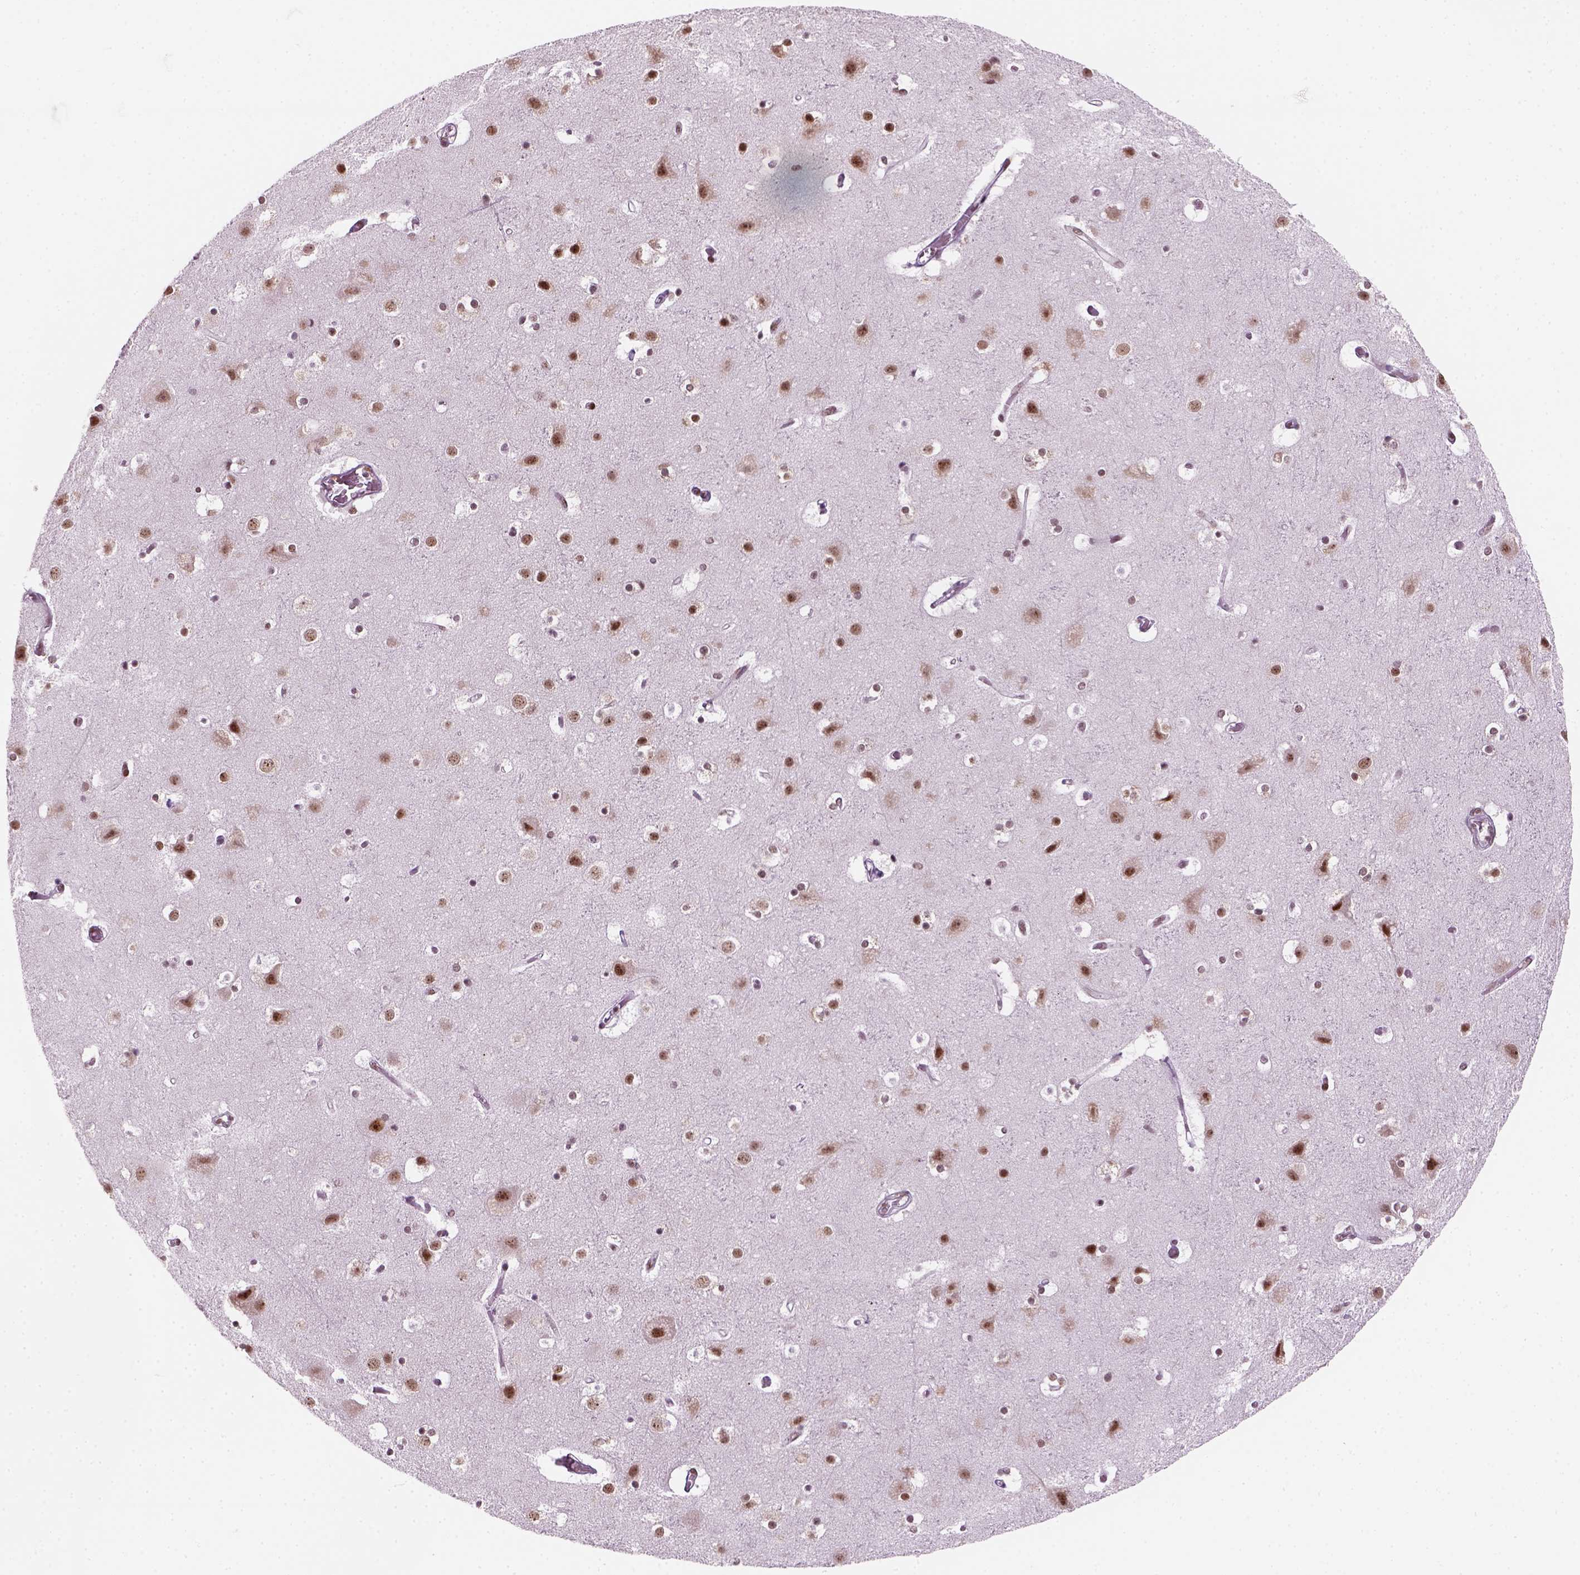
{"staining": {"intensity": "negative", "quantity": "none", "location": "none"}, "tissue": "cerebral cortex", "cell_type": "Endothelial cells", "image_type": "normal", "snomed": [{"axis": "morphology", "description": "Normal tissue, NOS"}, {"axis": "topography", "description": "Cerebral cortex"}], "caption": "Cerebral cortex was stained to show a protein in brown. There is no significant positivity in endothelial cells. The staining was performed using DAB (3,3'-diaminobenzidine) to visualize the protein expression in brown, while the nuclei were stained in blue with hematoxylin (Magnification: 20x).", "gene": "GTF2F1", "patient": {"sex": "female", "age": 52}}